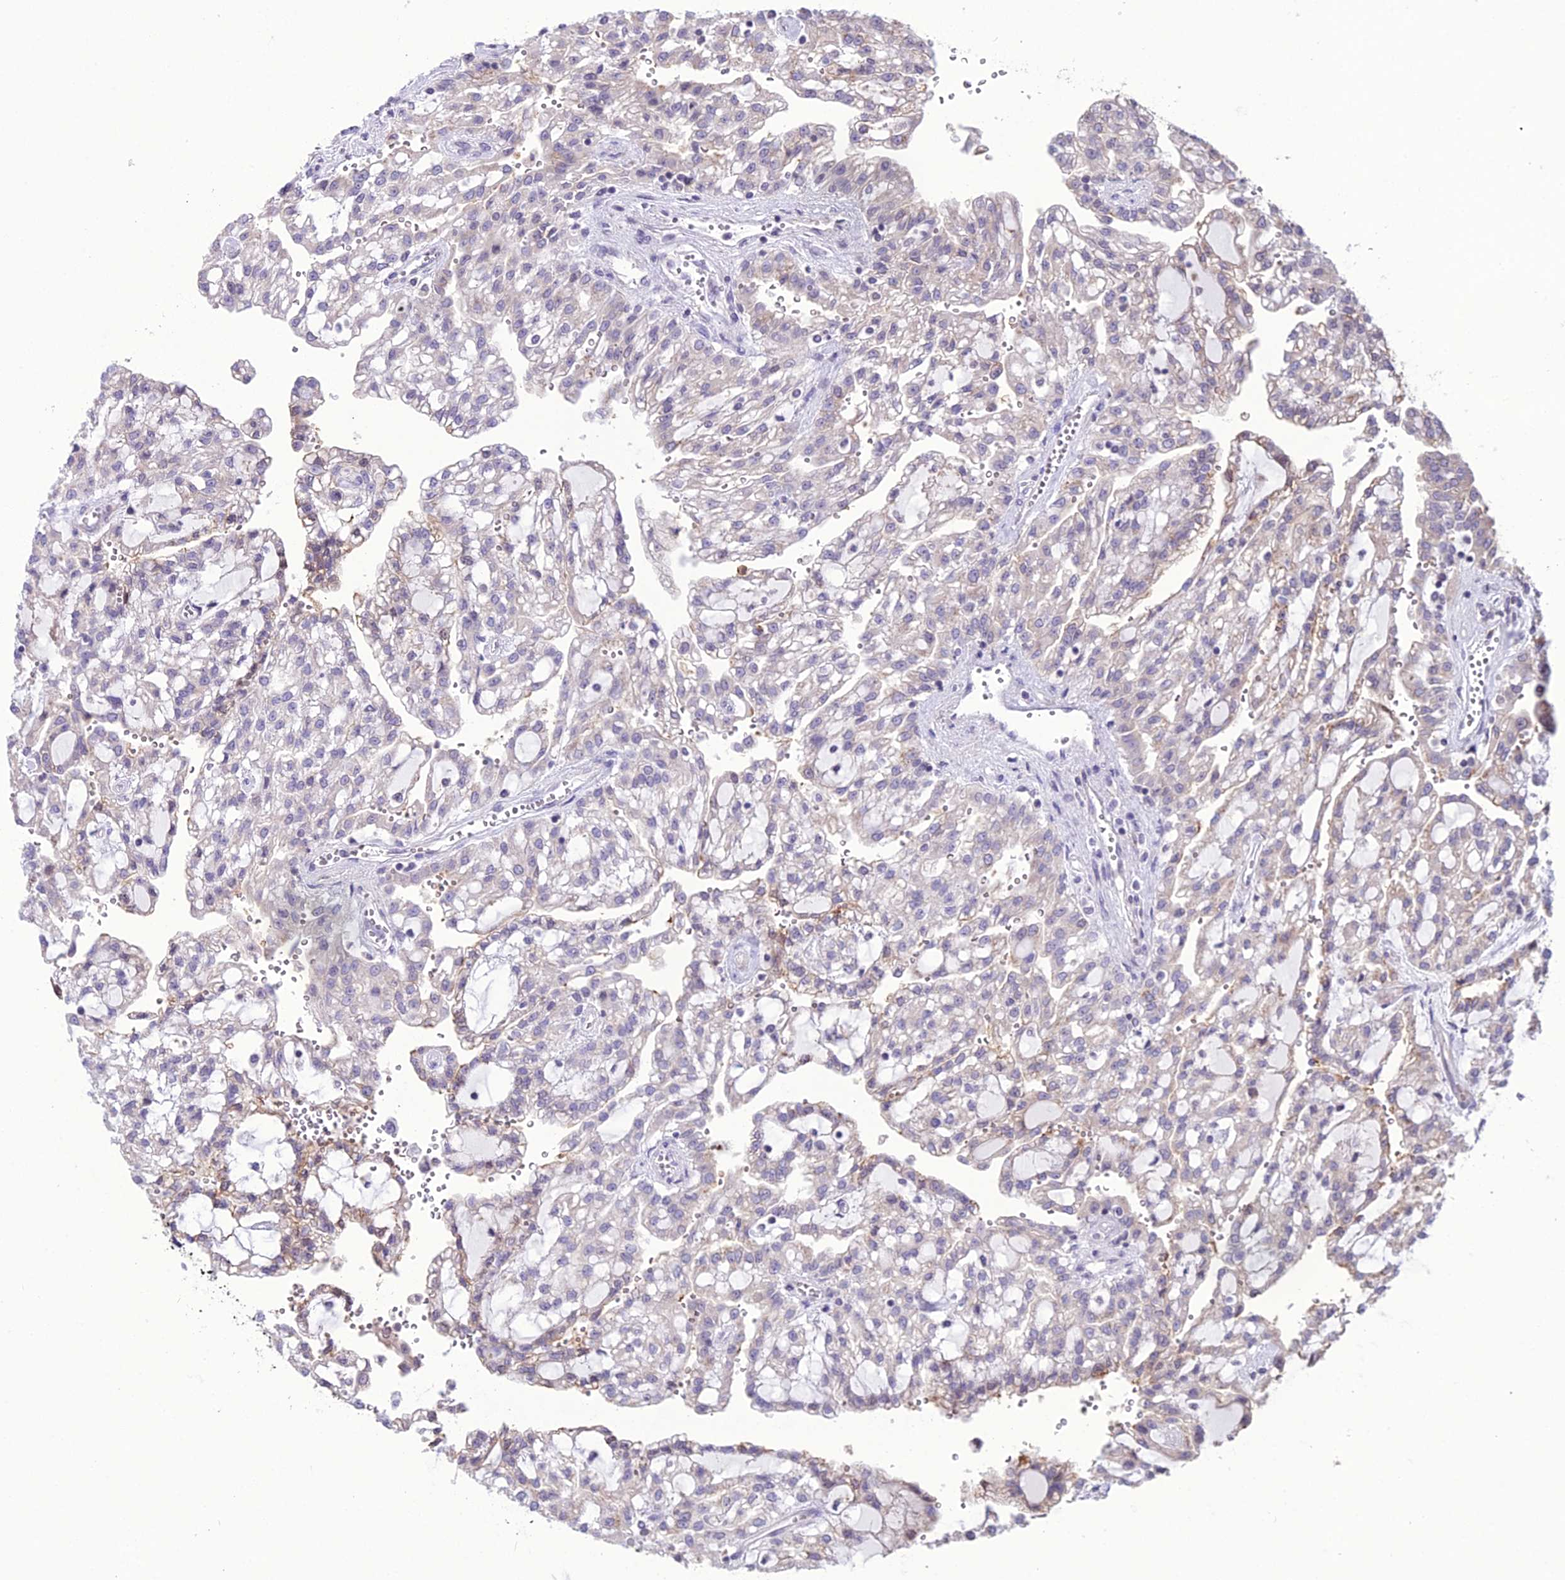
{"staining": {"intensity": "weak", "quantity": "<25%", "location": "cytoplasmic/membranous"}, "tissue": "renal cancer", "cell_type": "Tumor cells", "image_type": "cancer", "snomed": [{"axis": "morphology", "description": "Adenocarcinoma, NOS"}, {"axis": "topography", "description": "Kidney"}], "caption": "Renal cancer stained for a protein using immunohistochemistry (IHC) demonstrates no staining tumor cells.", "gene": "RPS26", "patient": {"sex": "male", "age": 63}}